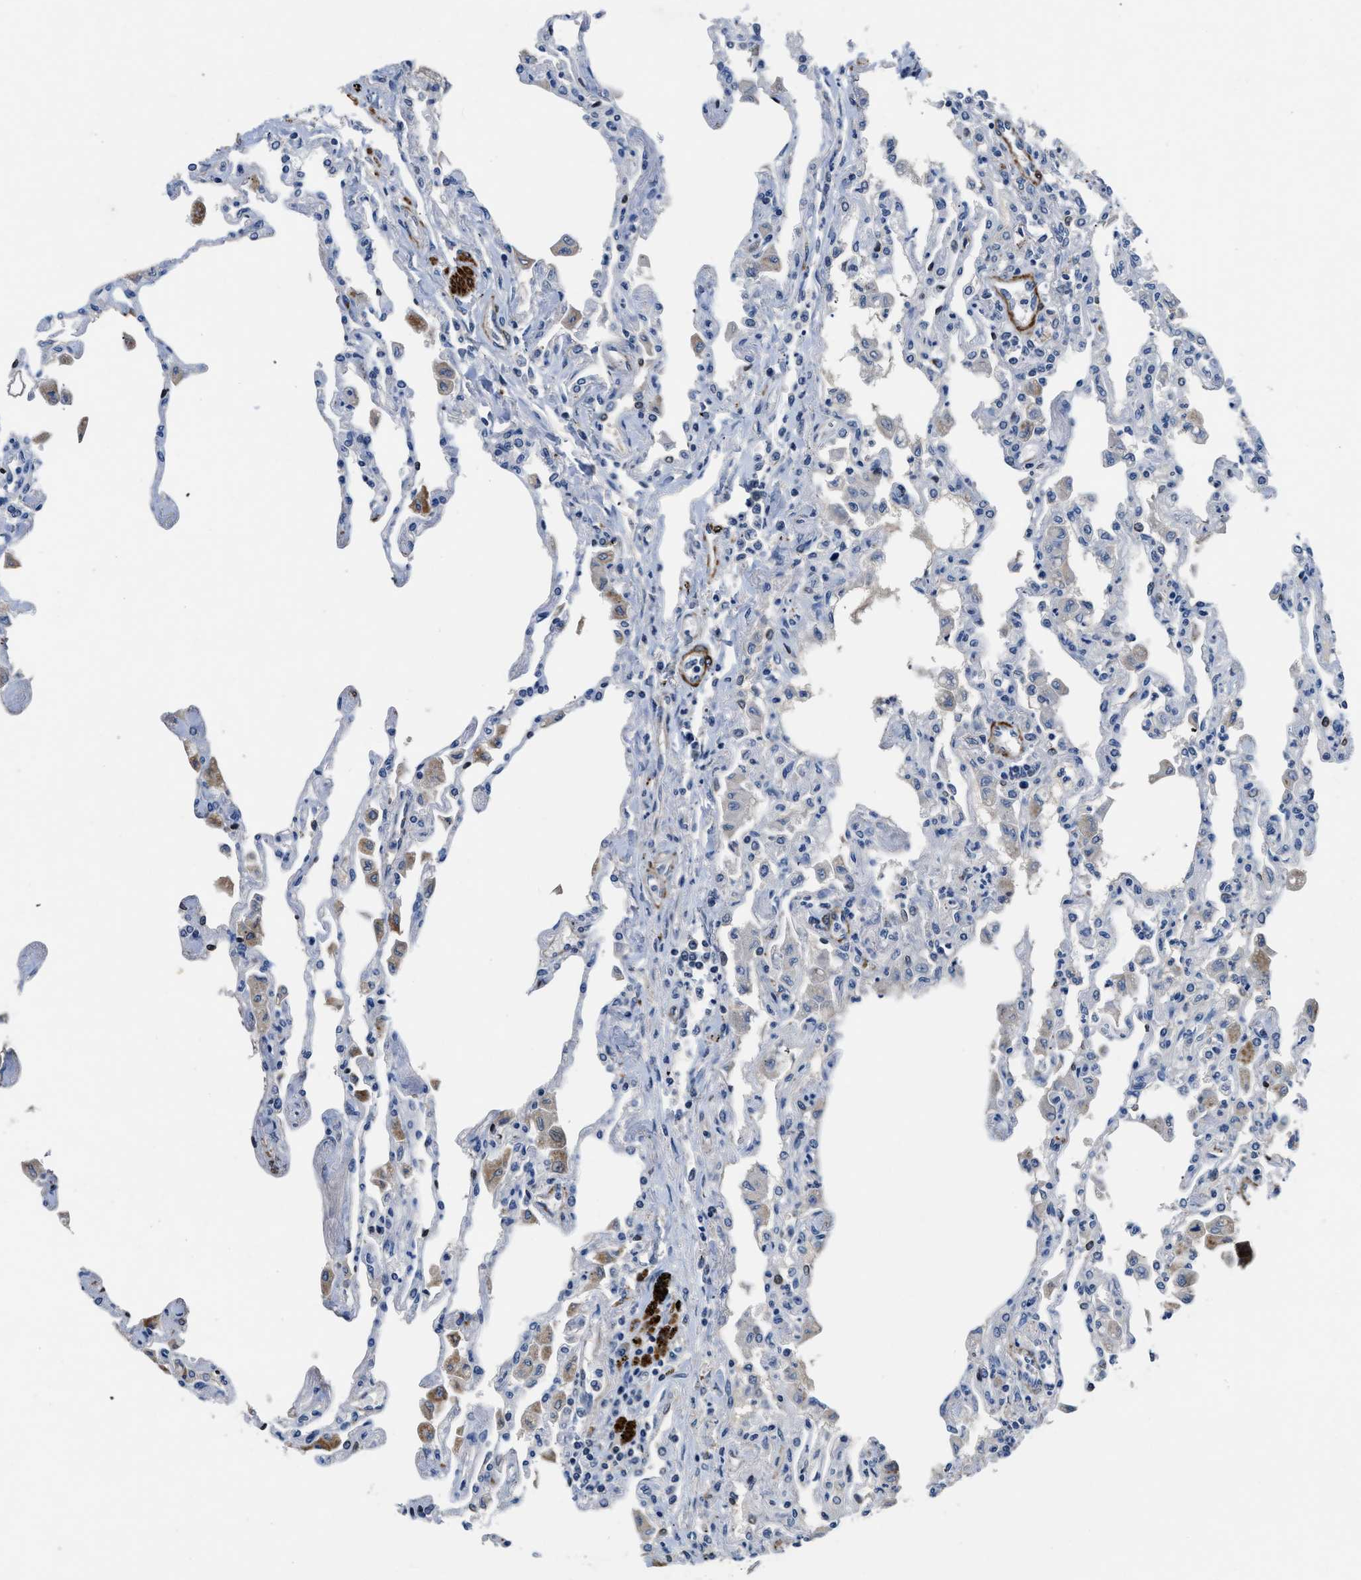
{"staining": {"intensity": "negative", "quantity": "none", "location": "none"}, "tissue": "lung", "cell_type": "Alveolar cells", "image_type": "normal", "snomed": [{"axis": "morphology", "description": "Normal tissue, NOS"}, {"axis": "topography", "description": "Bronchus"}, {"axis": "topography", "description": "Lung"}], "caption": "DAB immunohistochemical staining of benign lung shows no significant expression in alveolar cells. (Stains: DAB immunohistochemistry (IHC) with hematoxylin counter stain, Microscopy: brightfield microscopy at high magnification).", "gene": "LANCL2", "patient": {"sex": "female", "age": 49}}